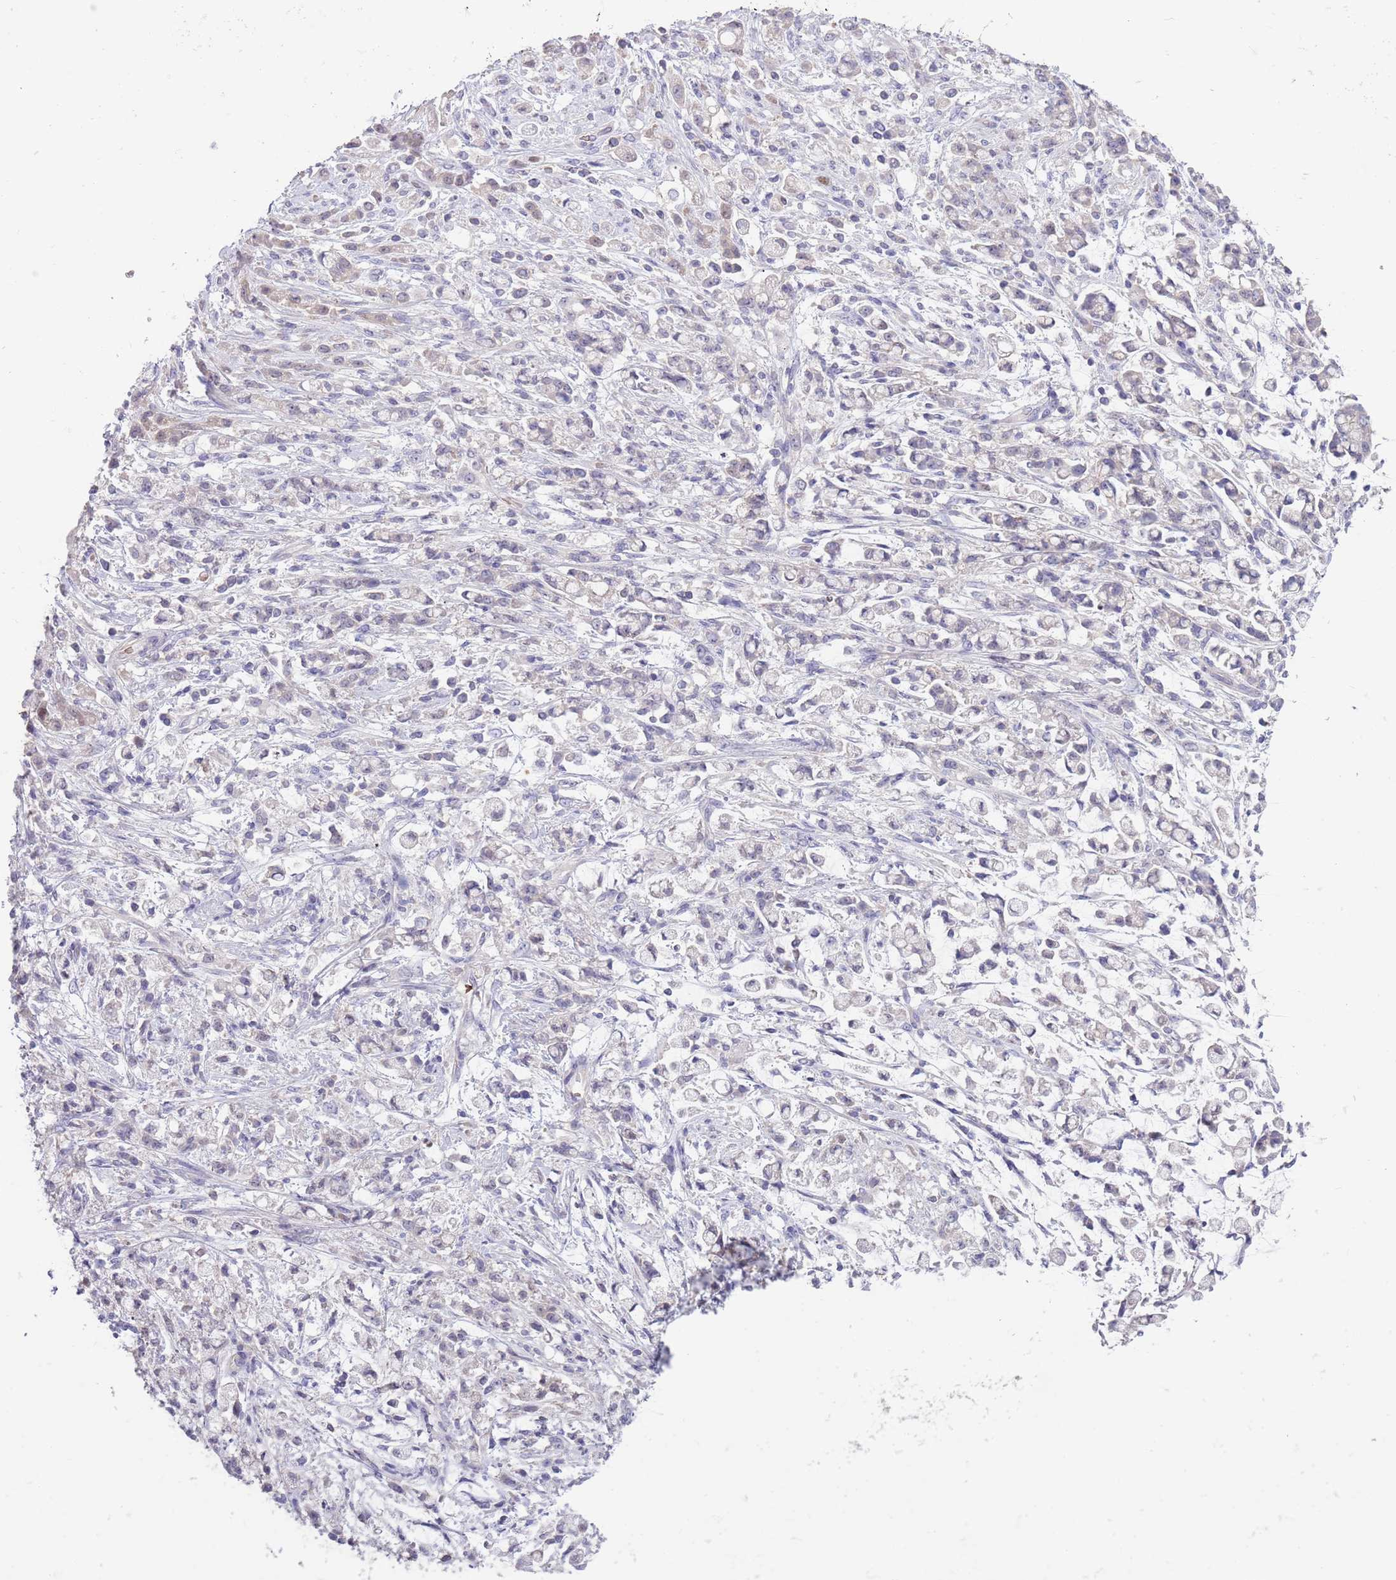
{"staining": {"intensity": "negative", "quantity": "none", "location": "none"}, "tissue": "stomach cancer", "cell_type": "Tumor cells", "image_type": "cancer", "snomed": [{"axis": "morphology", "description": "Adenocarcinoma, NOS"}, {"axis": "topography", "description": "Stomach"}], "caption": "This is an immunohistochemistry histopathology image of stomach adenocarcinoma. There is no staining in tumor cells.", "gene": "ZNF14", "patient": {"sex": "female", "age": 60}}